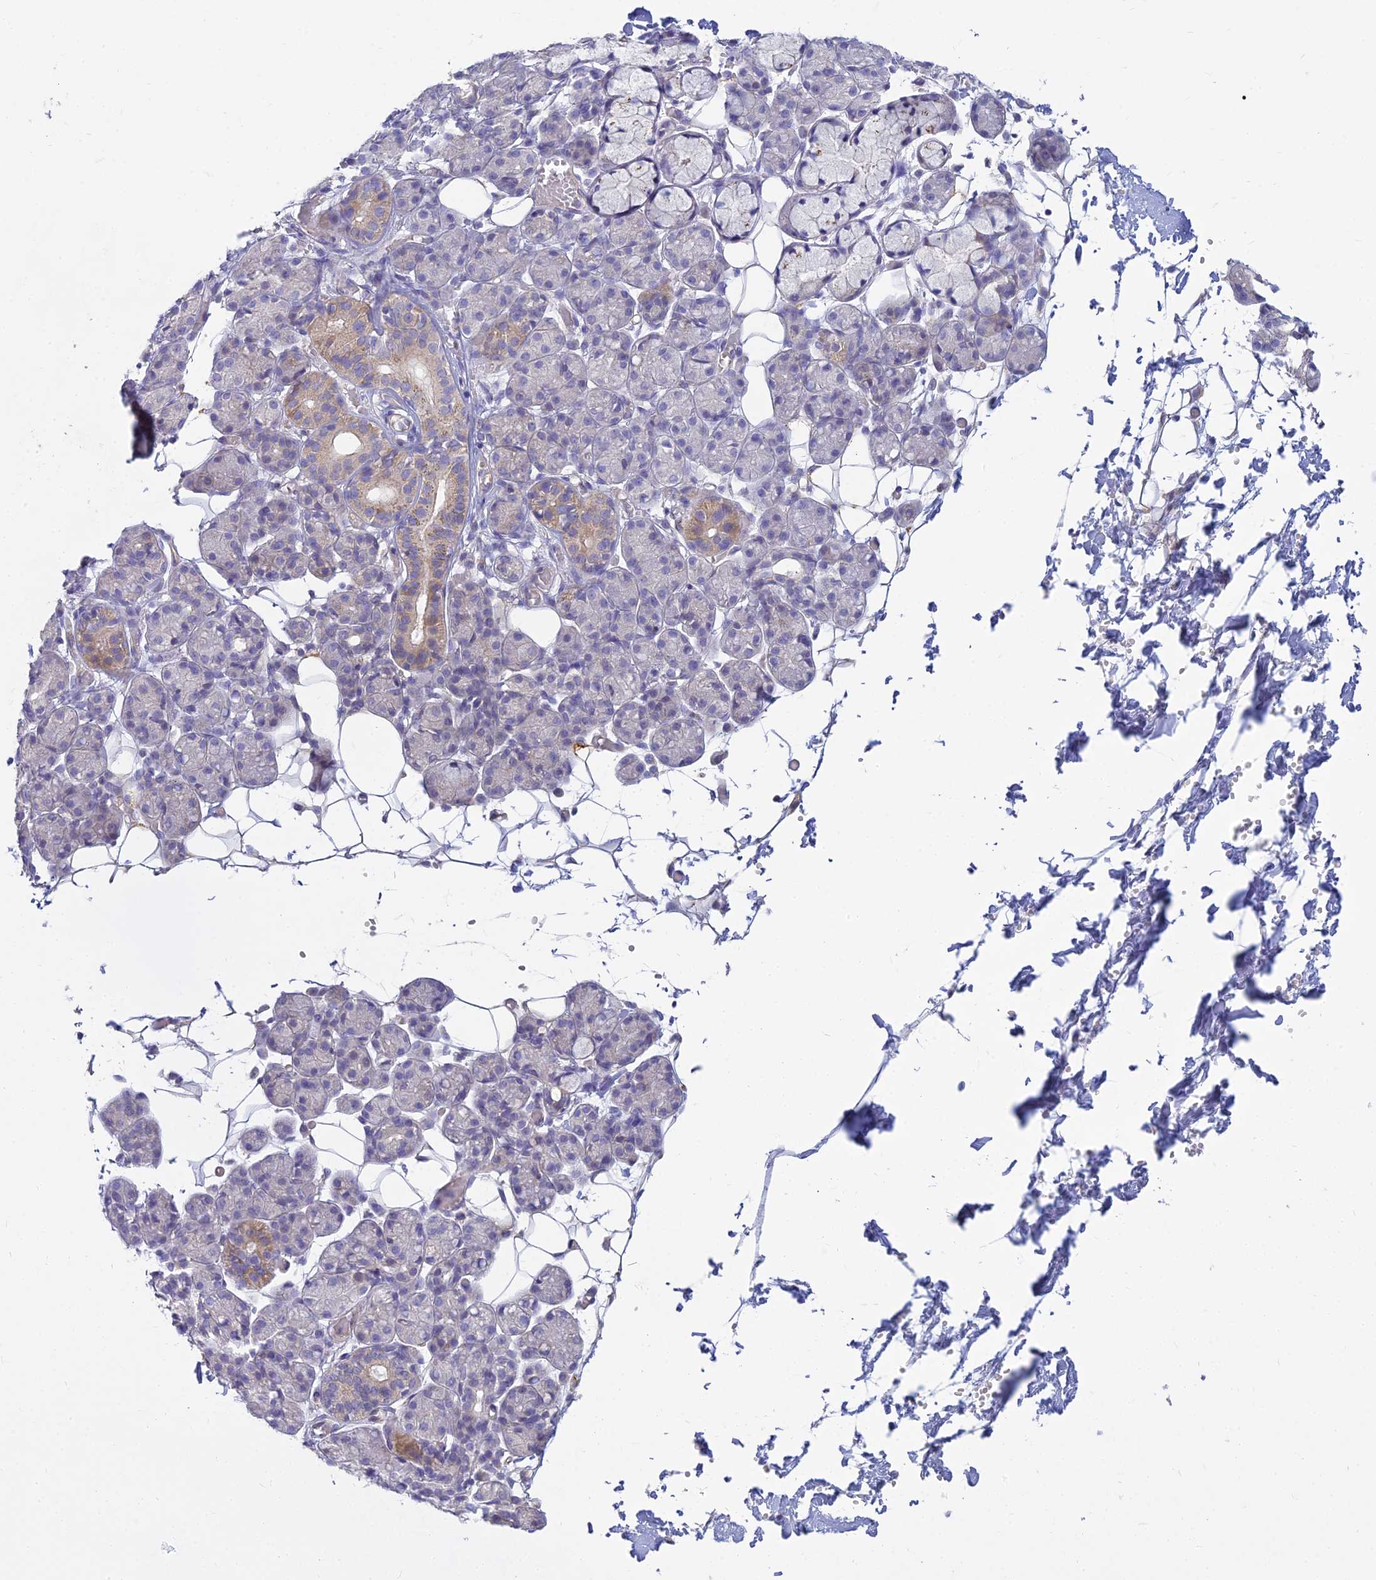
{"staining": {"intensity": "weak", "quantity": "<25%", "location": "cytoplasmic/membranous"}, "tissue": "salivary gland", "cell_type": "Glandular cells", "image_type": "normal", "snomed": [{"axis": "morphology", "description": "Normal tissue, NOS"}, {"axis": "topography", "description": "Salivary gland"}], "caption": "An image of salivary gland stained for a protein exhibits no brown staining in glandular cells.", "gene": "SMIM24", "patient": {"sex": "male", "age": 63}}